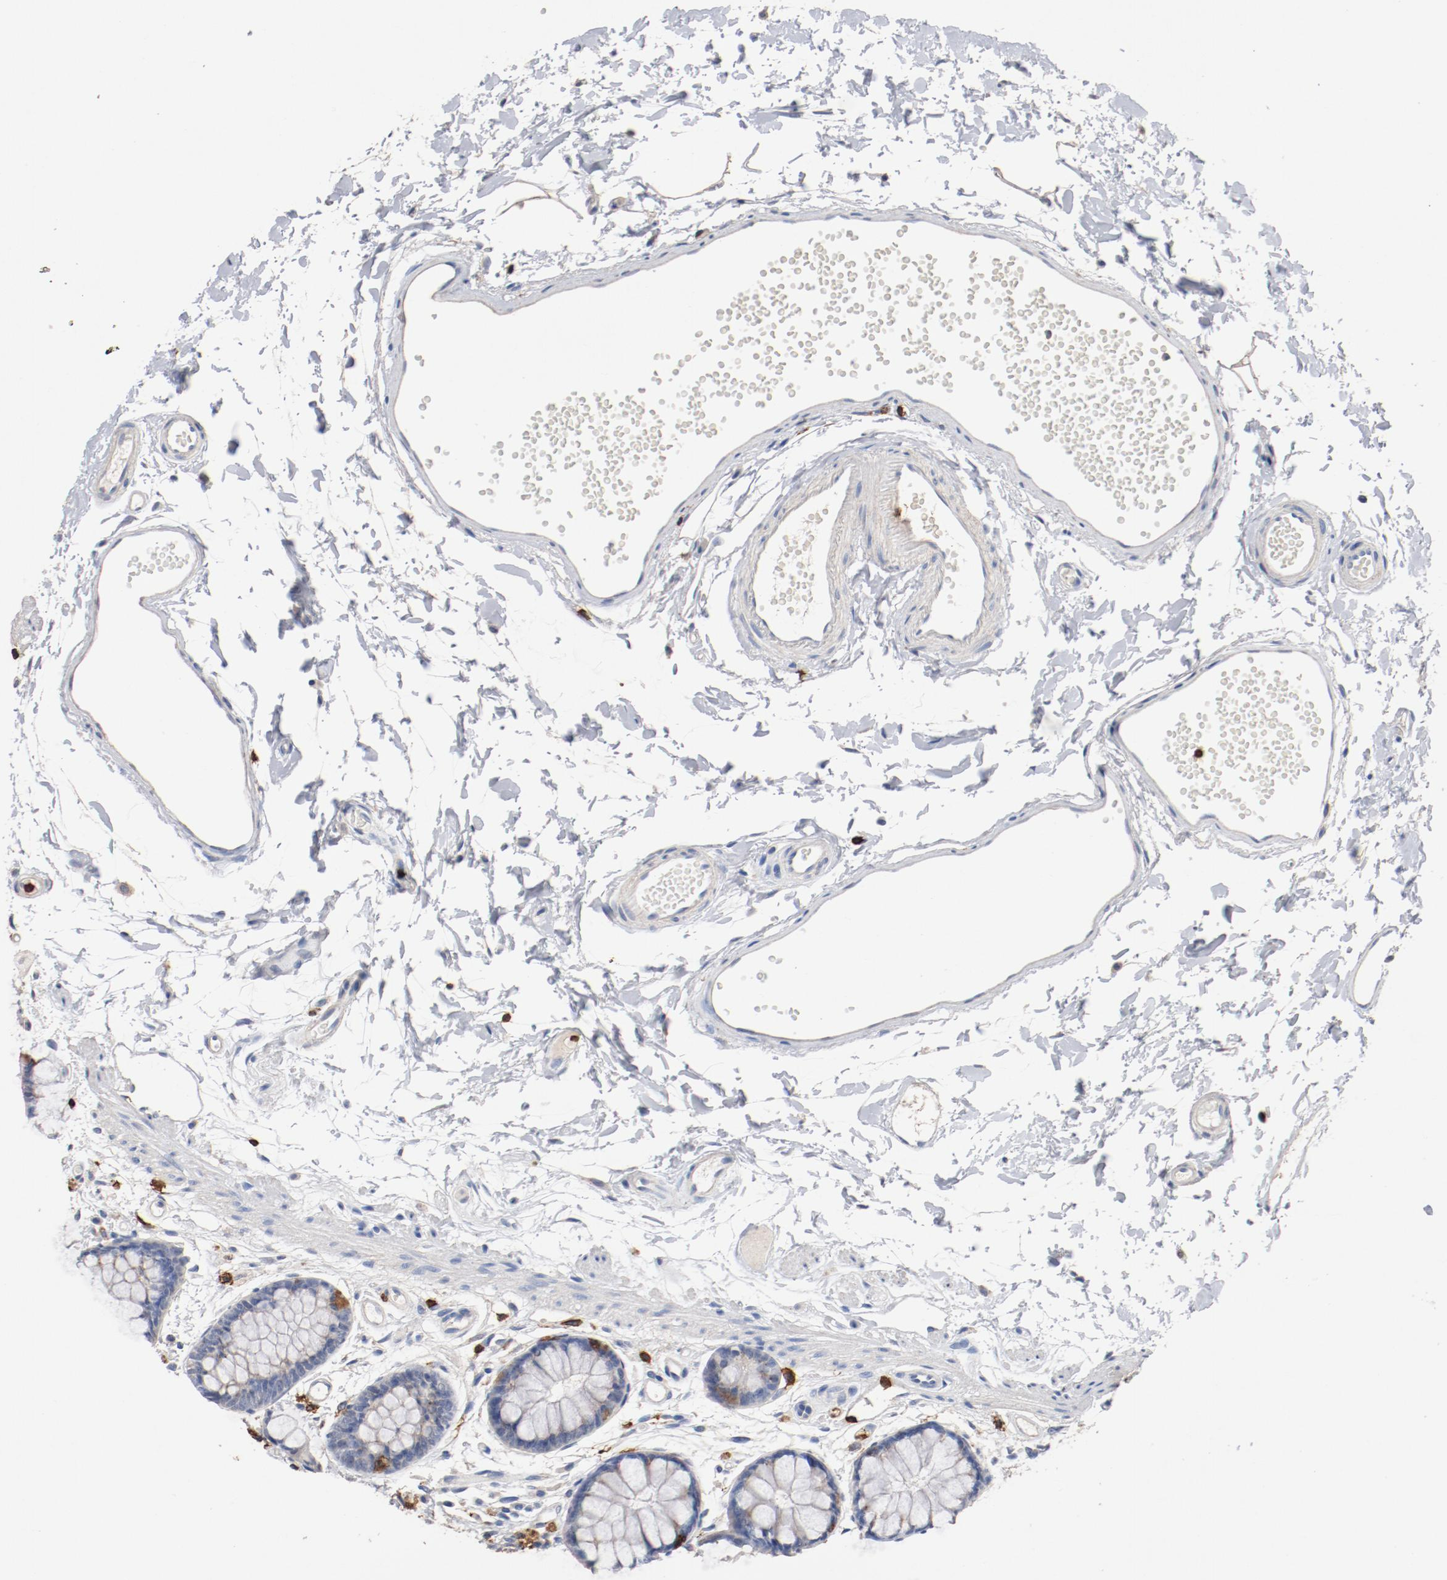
{"staining": {"intensity": "negative", "quantity": "none", "location": "none"}, "tissue": "rectum", "cell_type": "Glandular cells", "image_type": "normal", "snomed": [{"axis": "morphology", "description": "Normal tissue, NOS"}, {"axis": "topography", "description": "Rectum"}], "caption": "This is an immunohistochemistry image of benign rectum. There is no positivity in glandular cells.", "gene": "CD247", "patient": {"sex": "female", "age": 66}}